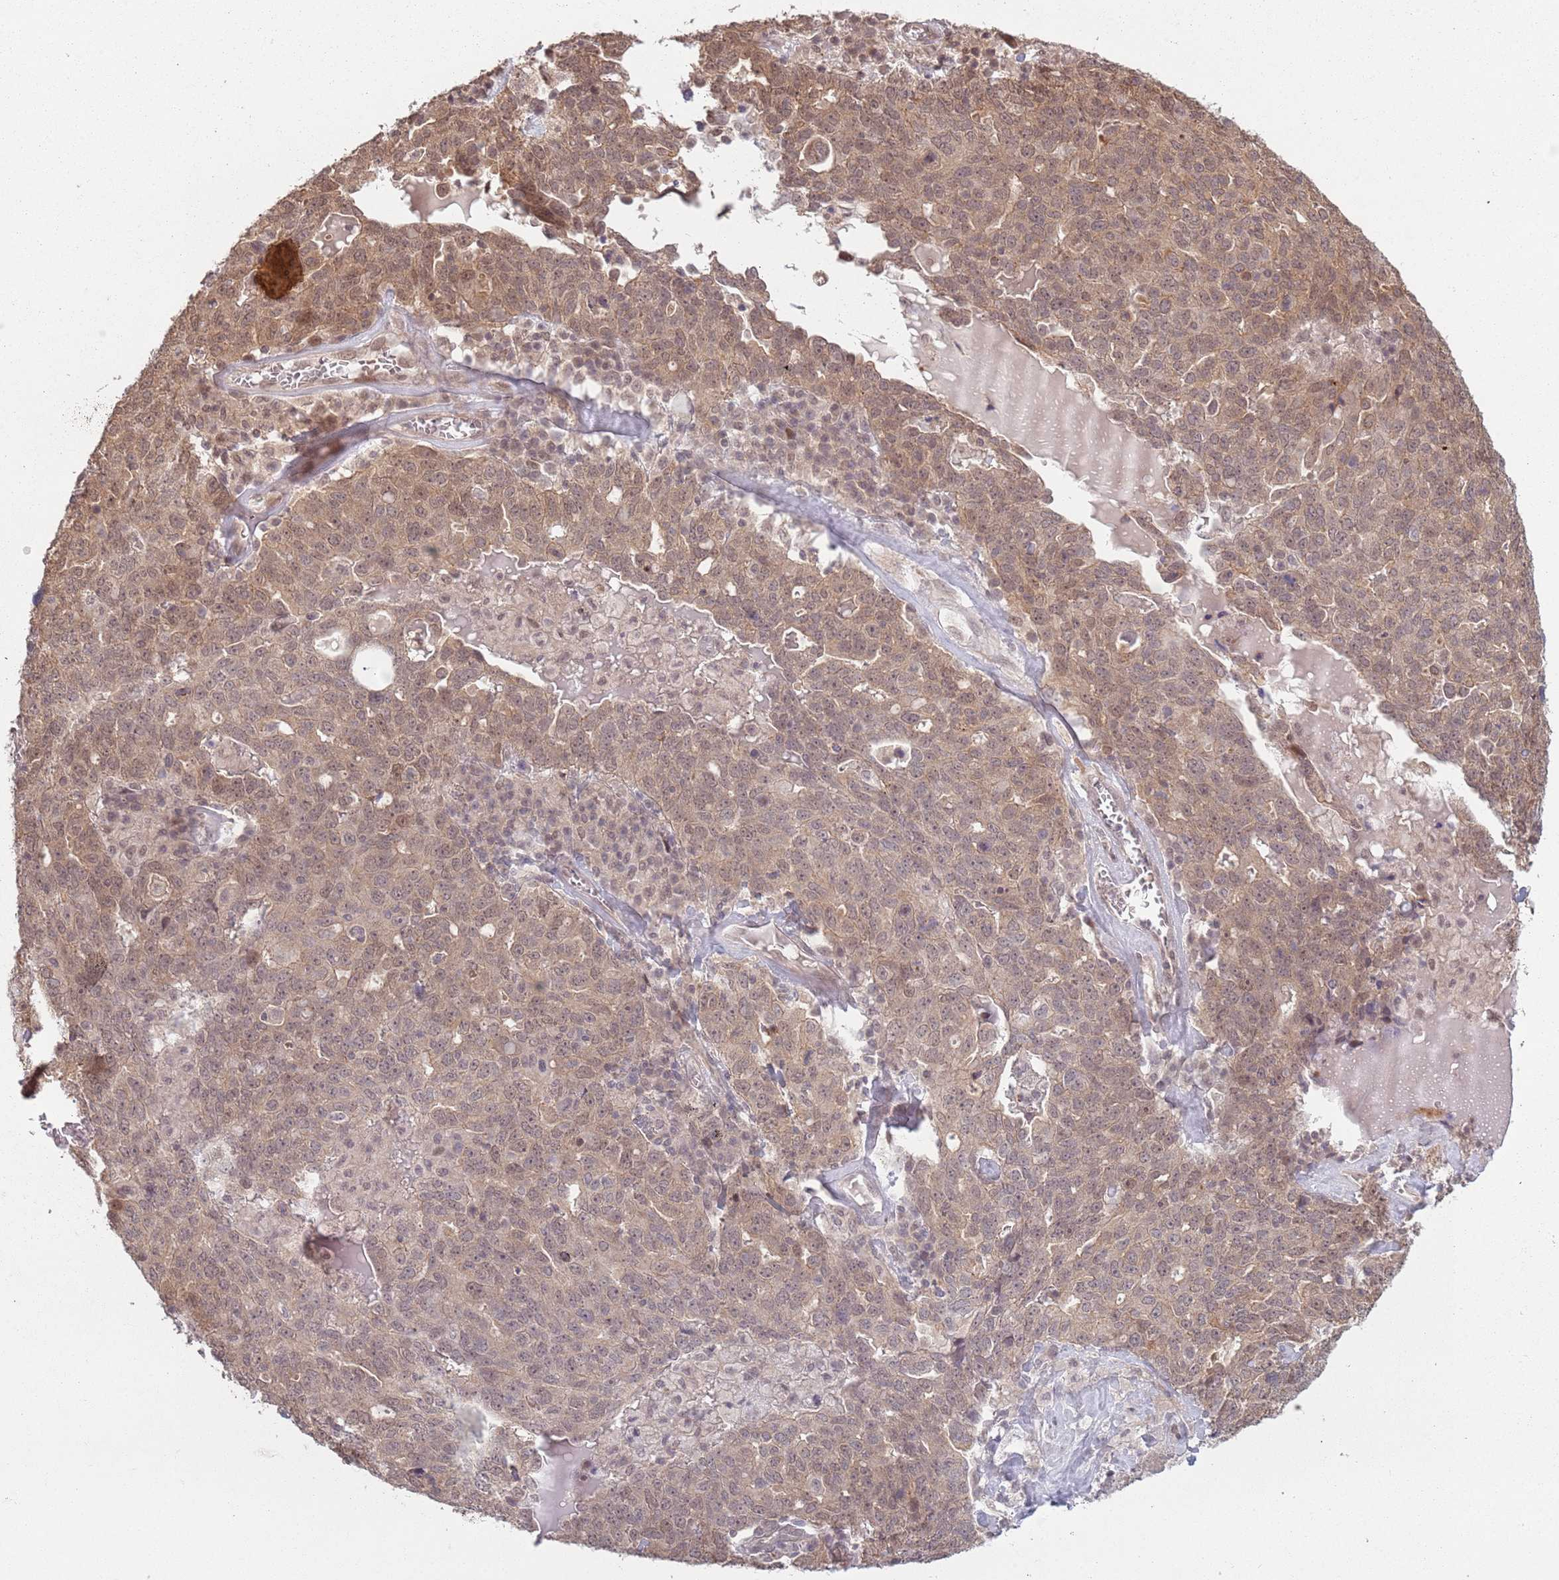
{"staining": {"intensity": "moderate", "quantity": ">75%", "location": "cytoplasmic/membranous,nuclear"}, "tissue": "ovarian cancer", "cell_type": "Tumor cells", "image_type": "cancer", "snomed": [{"axis": "morphology", "description": "Carcinoma, endometroid"}, {"axis": "topography", "description": "Ovary"}], "caption": "Immunohistochemistry image of ovarian endometroid carcinoma stained for a protein (brown), which shows medium levels of moderate cytoplasmic/membranous and nuclear expression in approximately >75% of tumor cells.", "gene": "CCDC154", "patient": {"sex": "female", "age": 62}}